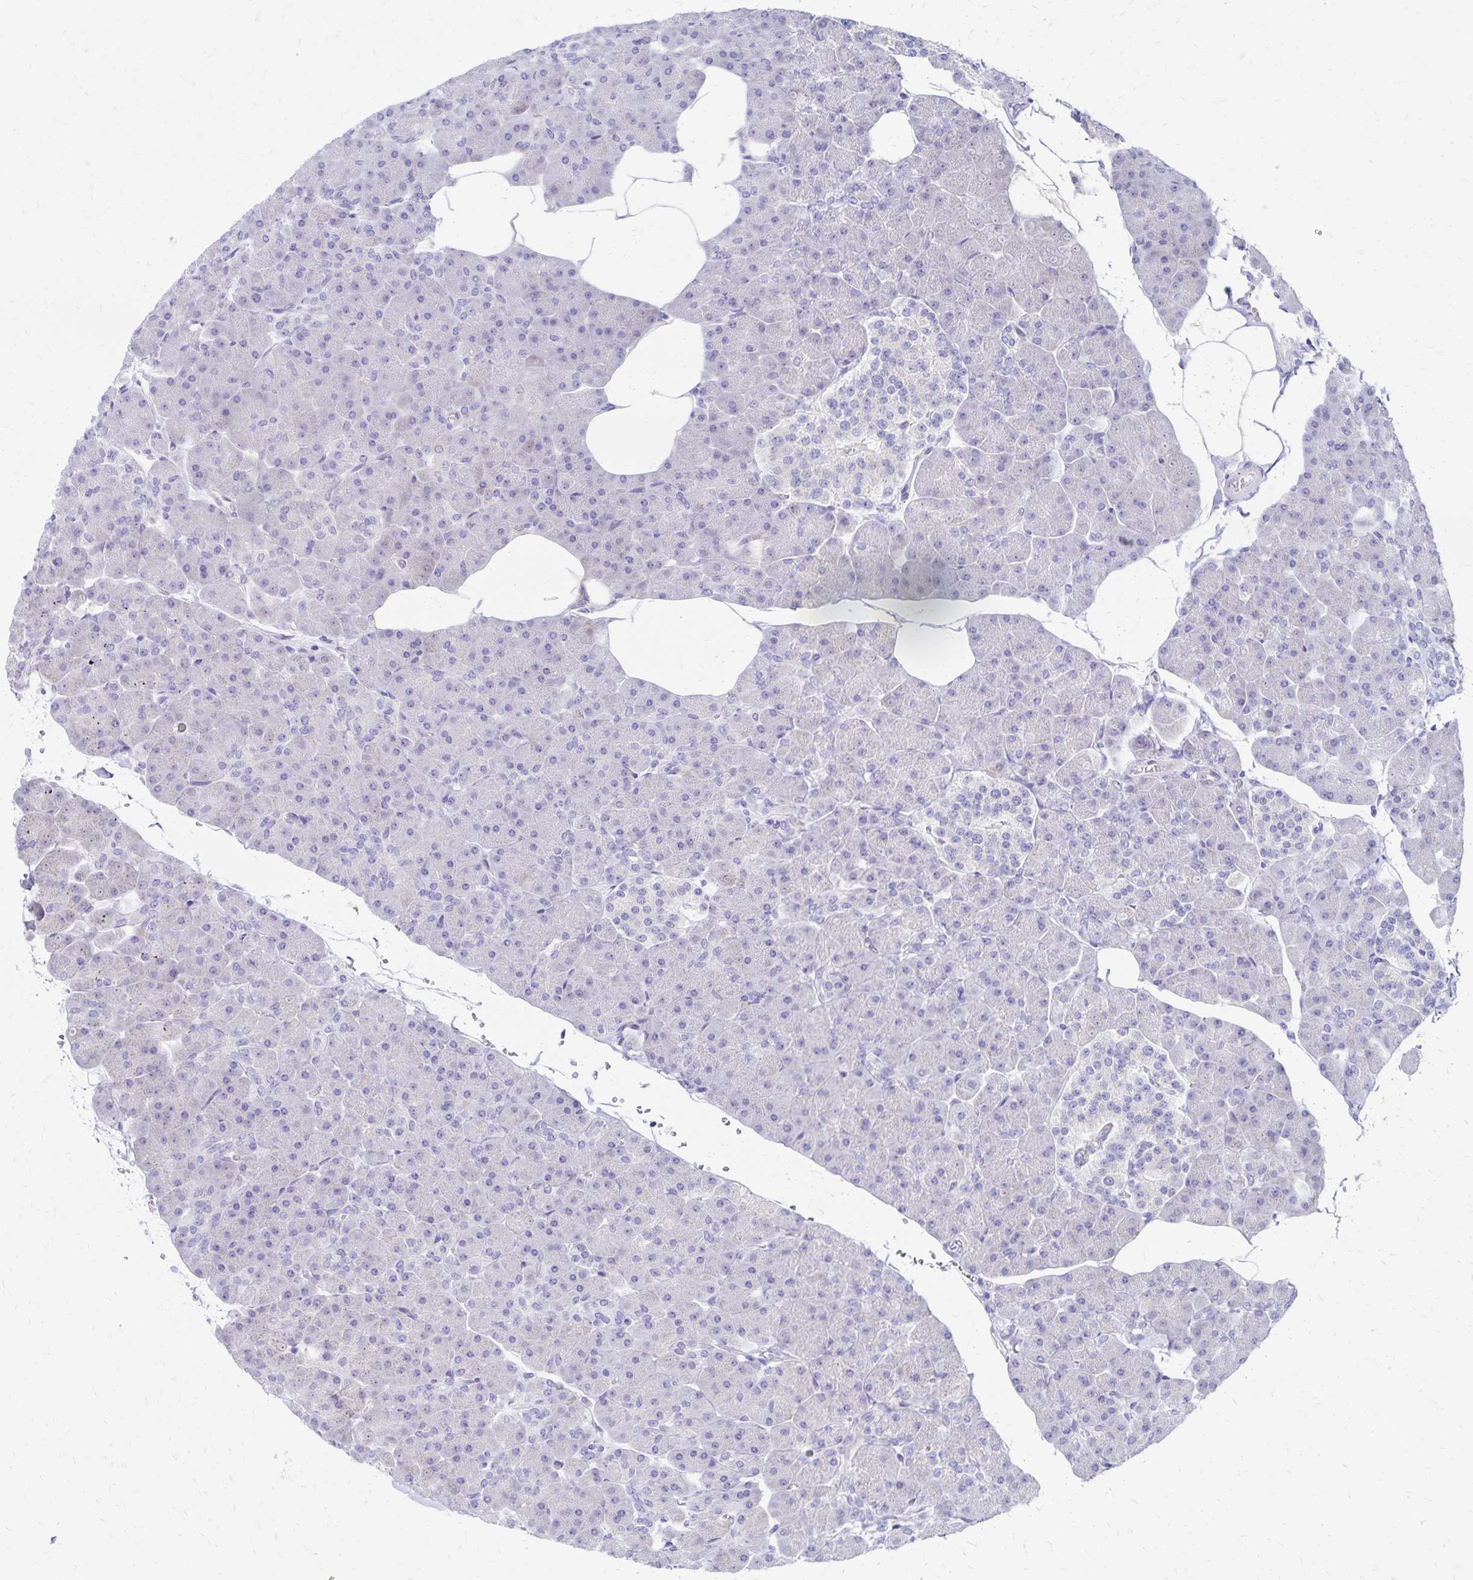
{"staining": {"intensity": "negative", "quantity": "none", "location": "none"}, "tissue": "pancreas", "cell_type": "Exocrine glandular cells", "image_type": "normal", "snomed": [{"axis": "morphology", "description": "Normal tissue, NOS"}, {"axis": "topography", "description": "Pancreas"}], "caption": "Immunohistochemistry (IHC) photomicrograph of benign pancreas stained for a protein (brown), which displays no positivity in exocrine glandular cells.", "gene": "NECAP1", "patient": {"sex": "male", "age": 35}}